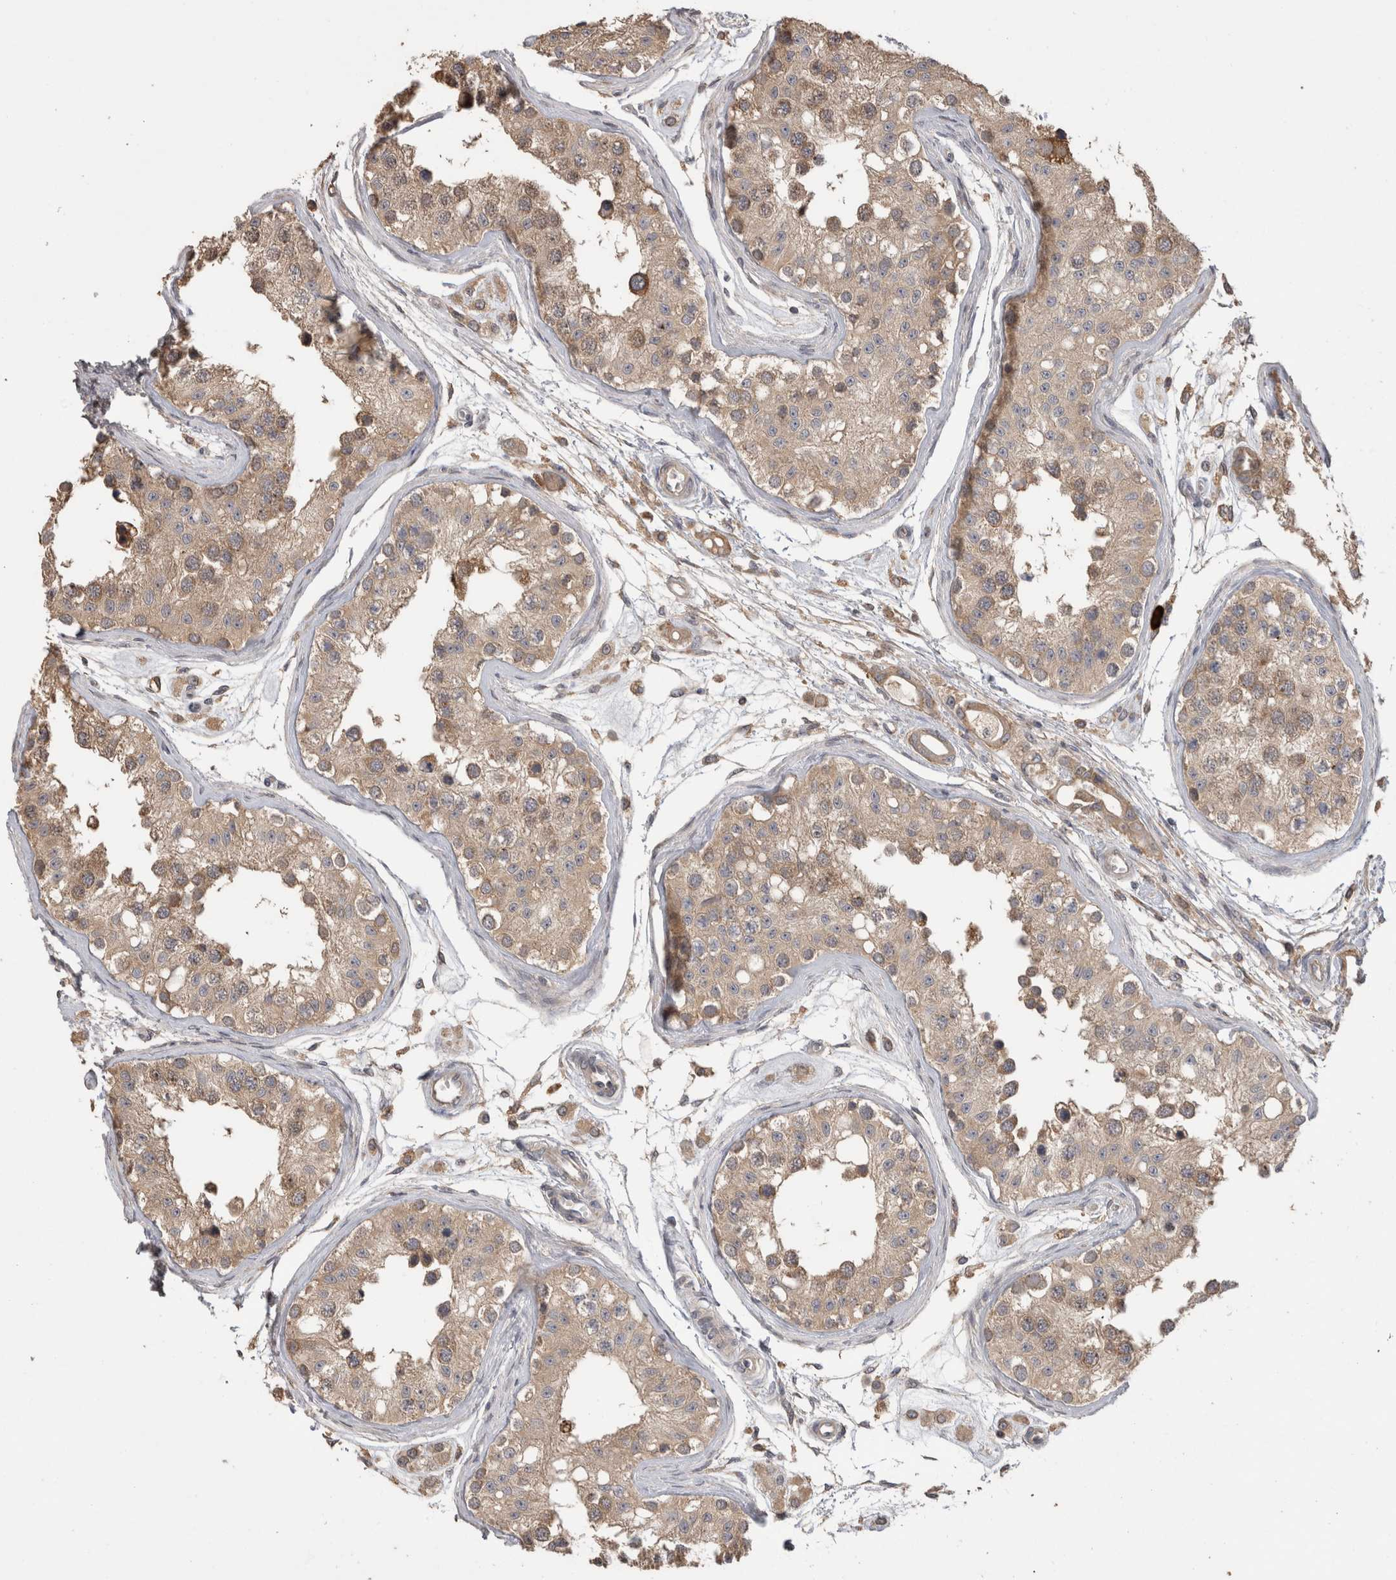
{"staining": {"intensity": "weak", "quantity": ">75%", "location": "cytoplasmic/membranous"}, "tissue": "testis", "cell_type": "Cells in seminiferous ducts", "image_type": "normal", "snomed": [{"axis": "morphology", "description": "Normal tissue, NOS"}, {"axis": "morphology", "description": "Adenocarcinoma, metastatic, NOS"}, {"axis": "topography", "description": "Testis"}], "caption": "Unremarkable testis was stained to show a protein in brown. There is low levels of weak cytoplasmic/membranous positivity in about >75% of cells in seminiferous ducts.", "gene": "TBCE", "patient": {"sex": "male", "age": 26}}